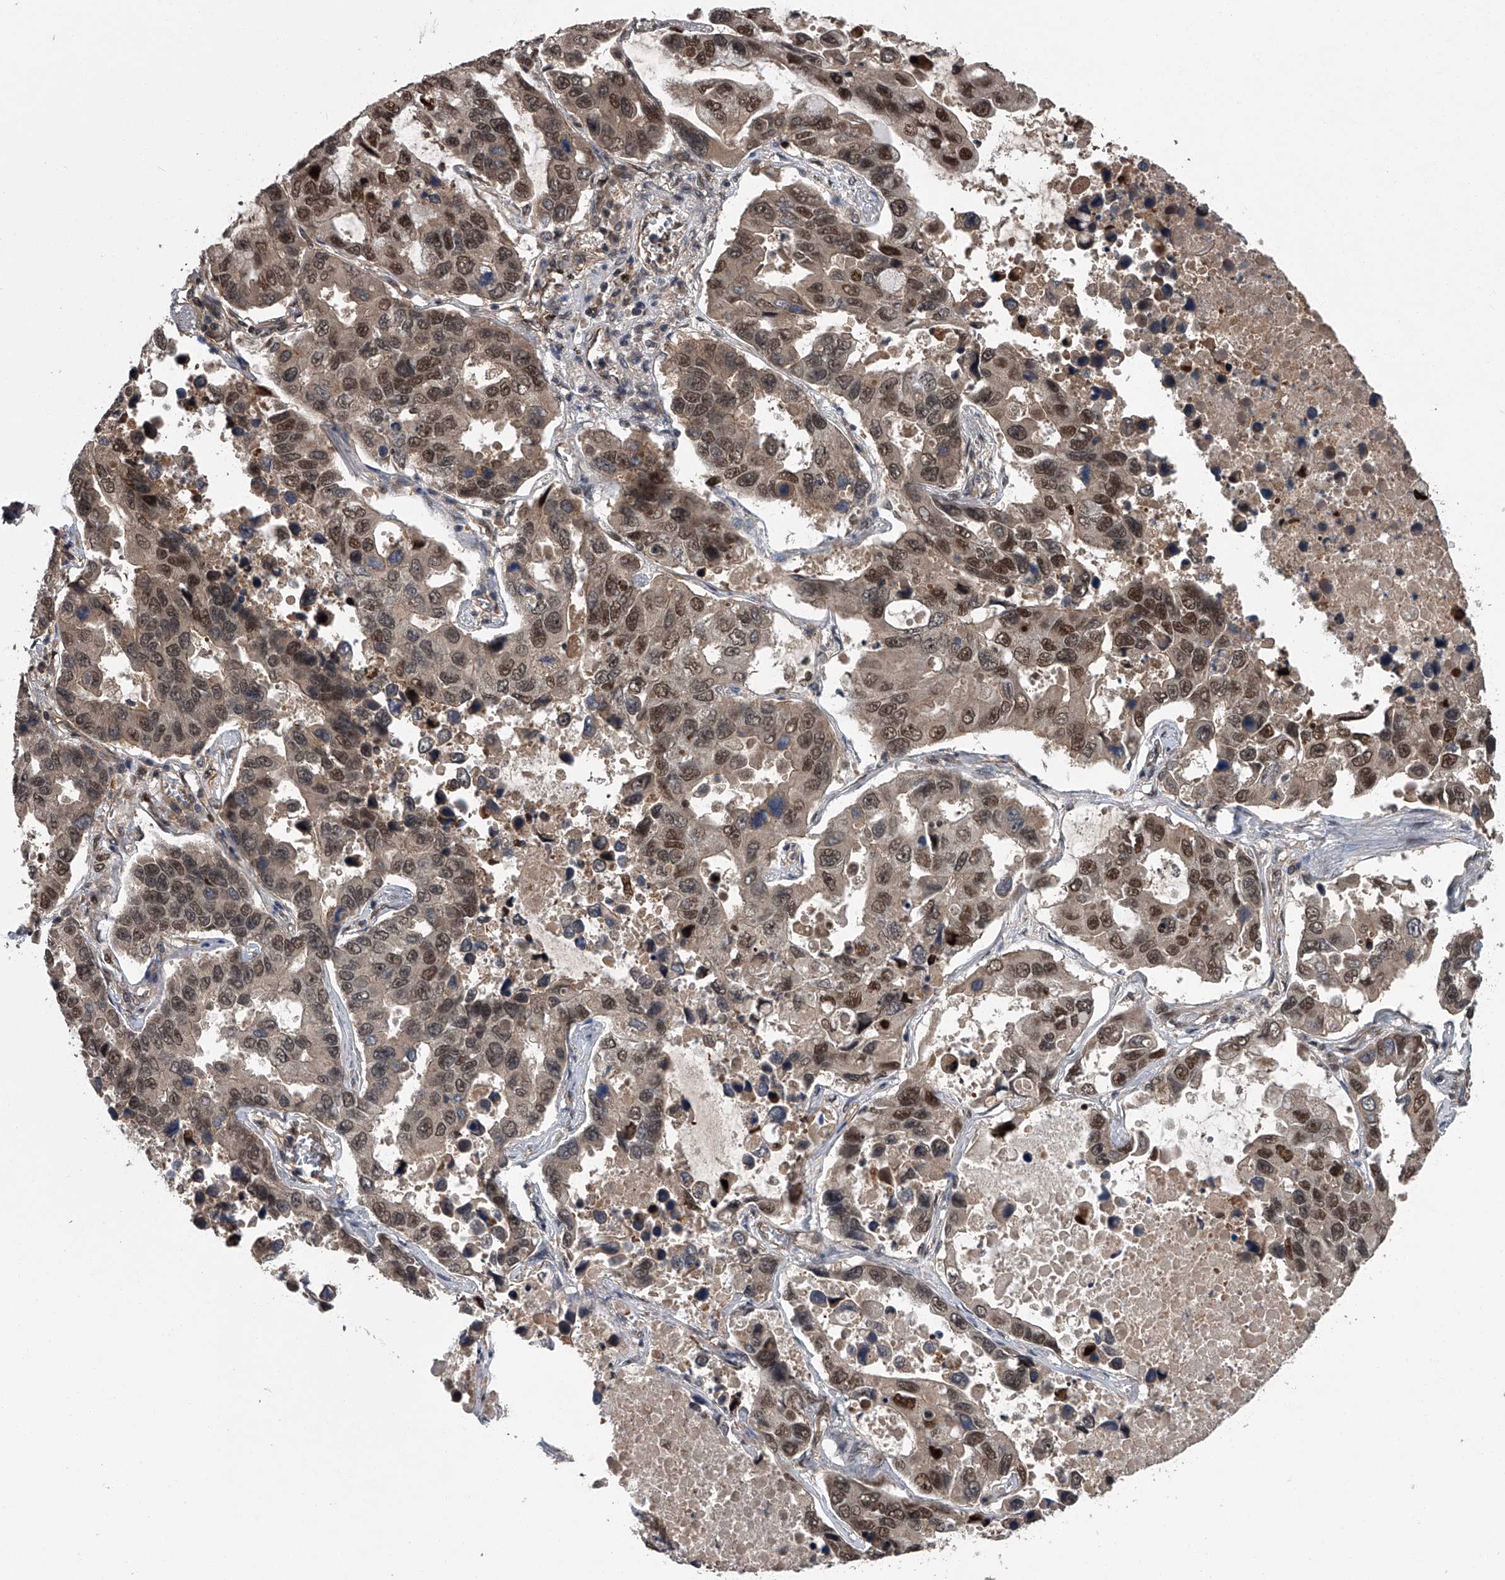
{"staining": {"intensity": "moderate", "quantity": ">75%", "location": "cytoplasmic/membranous,nuclear"}, "tissue": "lung cancer", "cell_type": "Tumor cells", "image_type": "cancer", "snomed": [{"axis": "morphology", "description": "Adenocarcinoma, NOS"}, {"axis": "topography", "description": "Lung"}], "caption": "Protein positivity by IHC demonstrates moderate cytoplasmic/membranous and nuclear staining in about >75% of tumor cells in lung cancer.", "gene": "SLC12A8", "patient": {"sex": "male", "age": 64}}